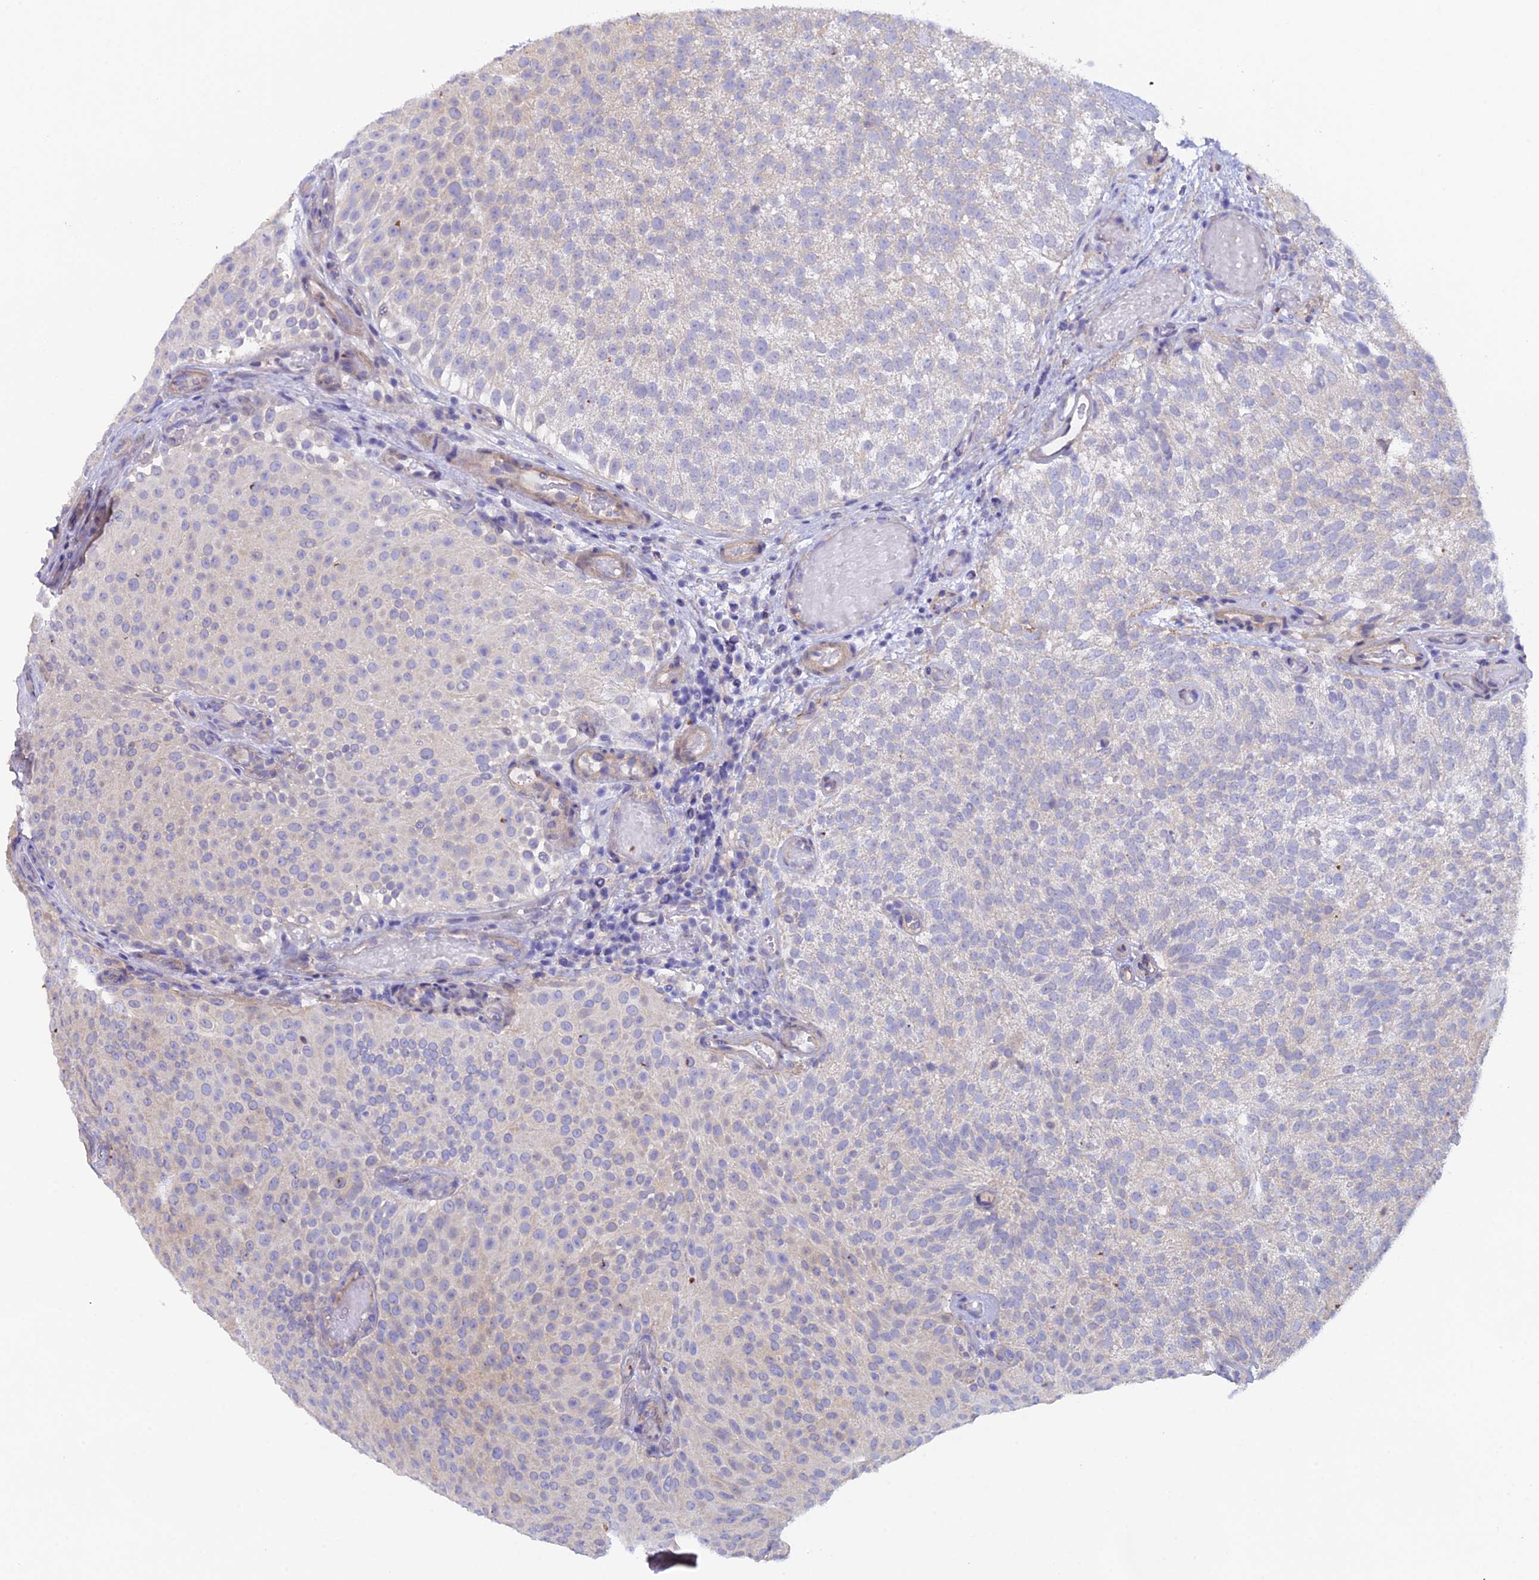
{"staining": {"intensity": "negative", "quantity": "none", "location": "none"}, "tissue": "urothelial cancer", "cell_type": "Tumor cells", "image_type": "cancer", "snomed": [{"axis": "morphology", "description": "Urothelial carcinoma, Low grade"}, {"axis": "topography", "description": "Urinary bladder"}], "caption": "Image shows no significant protein positivity in tumor cells of urothelial cancer.", "gene": "FZR1", "patient": {"sex": "male", "age": 78}}